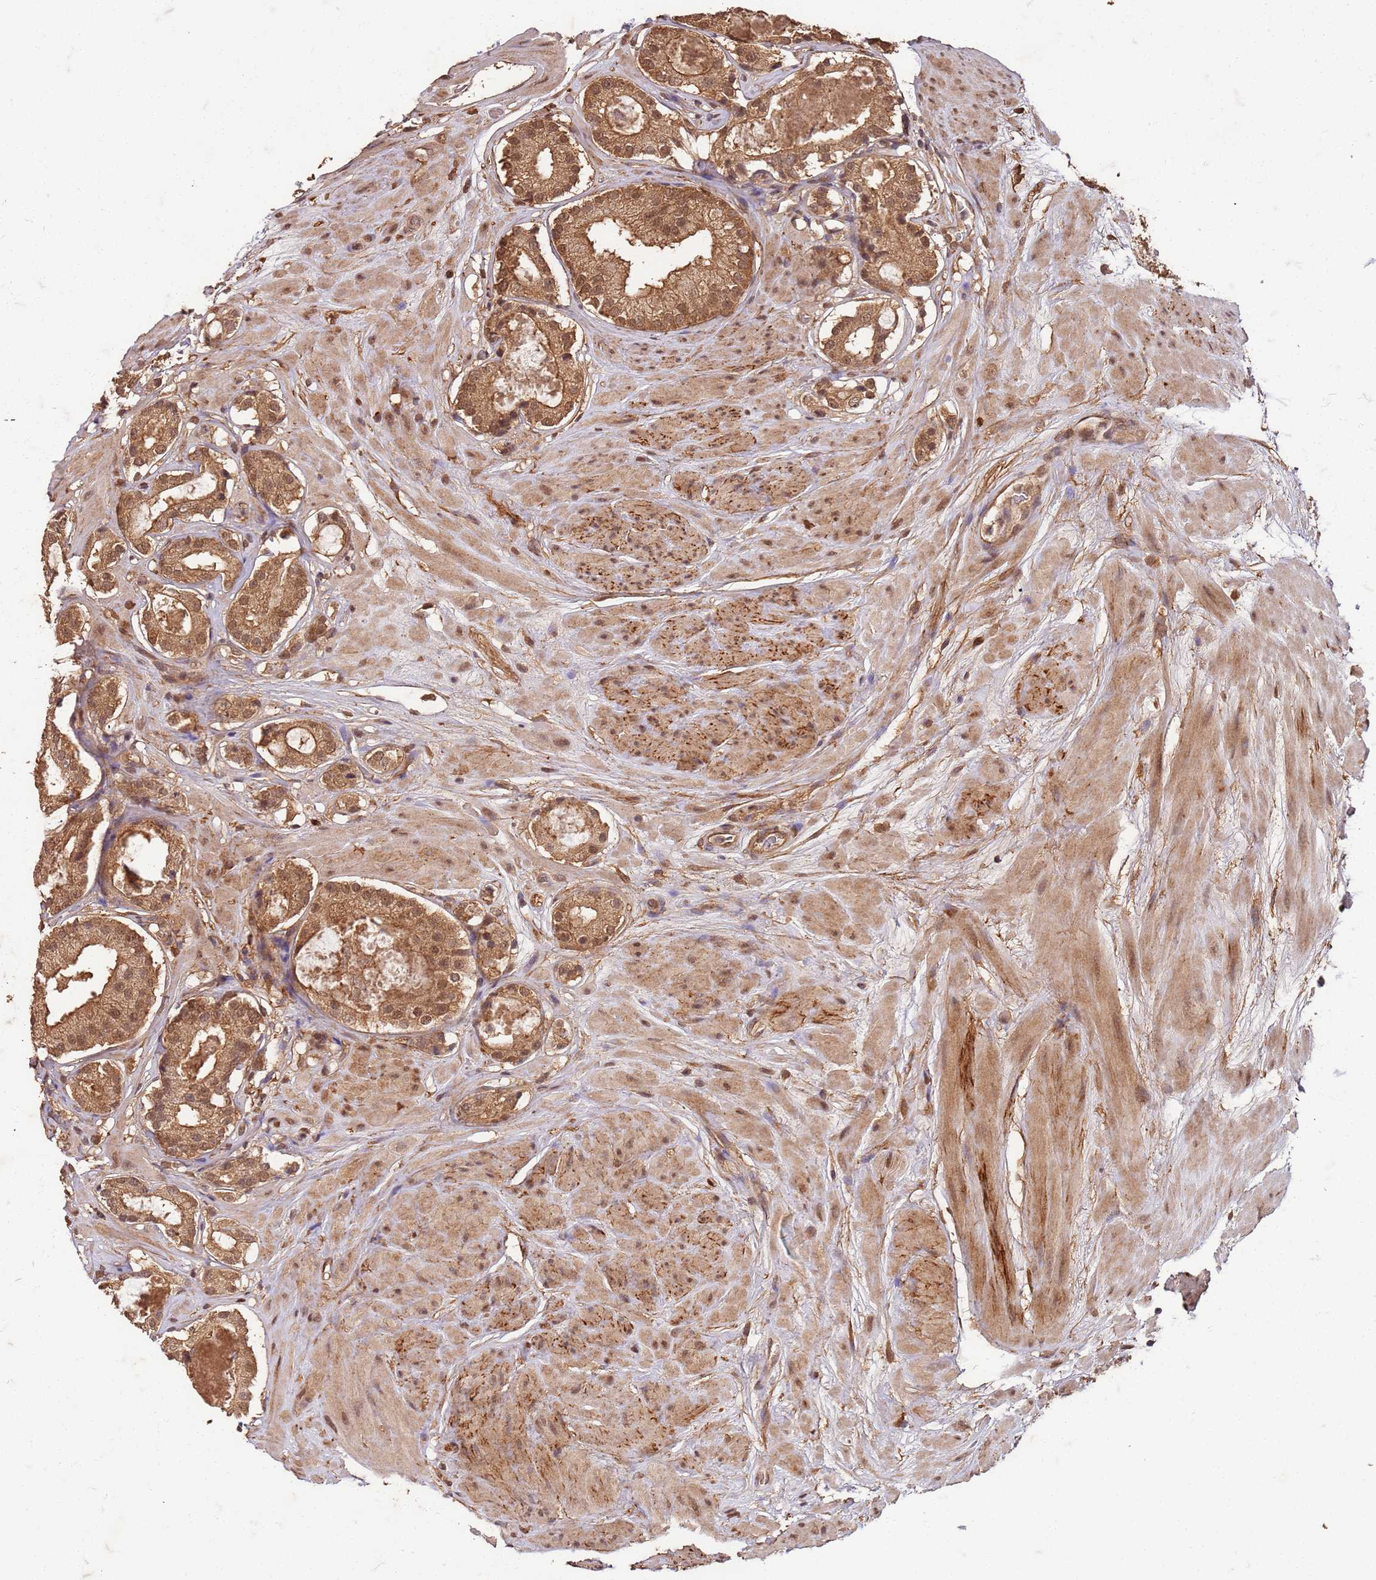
{"staining": {"intensity": "moderate", "quantity": ">75%", "location": "cytoplasmic/membranous,nuclear"}, "tissue": "prostate cancer", "cell_type": "Tumor cells", "image_type": "cancer", "snomed": [{"axis": "morphology", "description": "Adenocarcinoma, High grade"}, {"axis": "topography", "description": "Prostate"}], "caption": "Moderate cytoplasmic/membranous and nuclear positivity is appreciated in approximately >75% of tumor cells in prostate cancer (adenocarcinoma (high-grade)).", "gene": "UBE3A", "patient": {"sex": "male", "age": 65}}